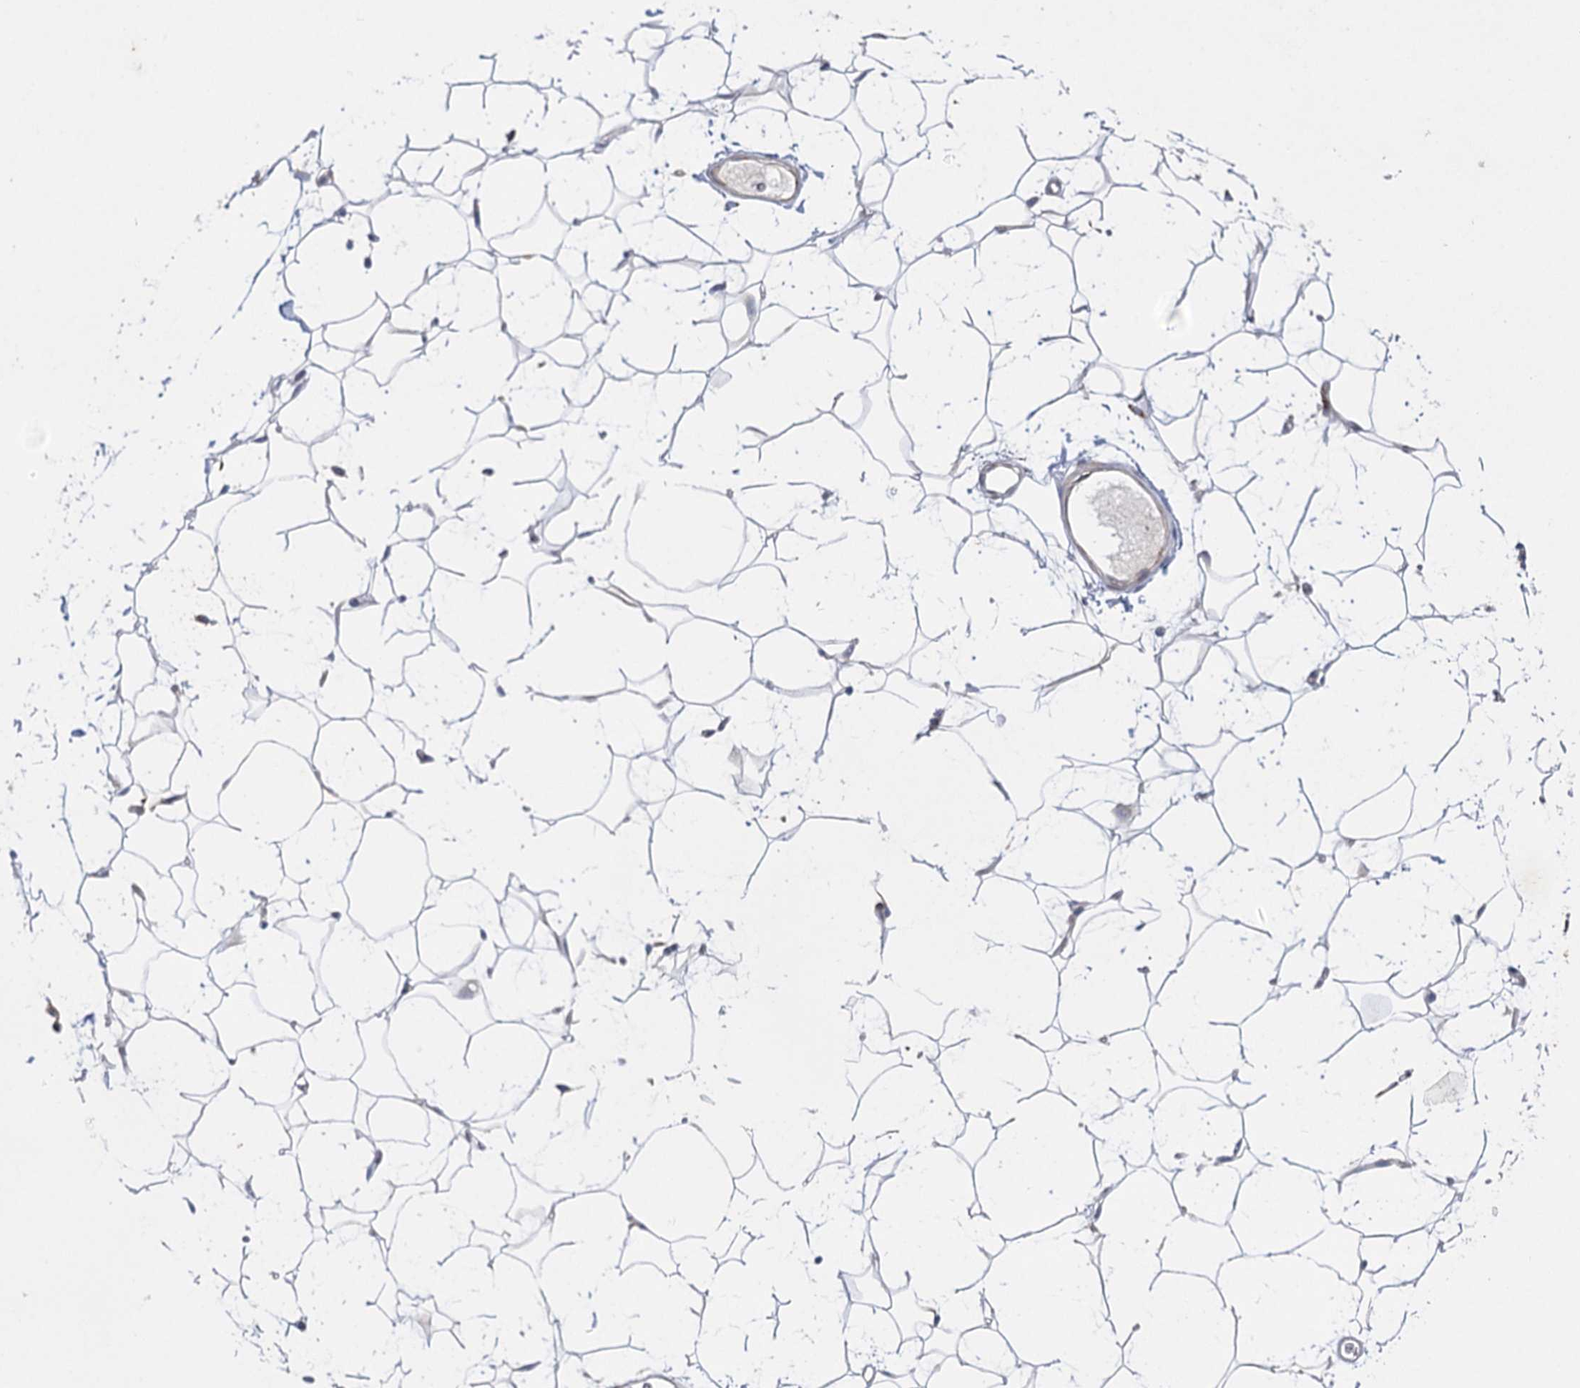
{"staining": {"intensity": "moderate", "quantity": "25%-75%", "location": "cytoplasmic/membranous"}, "tissue": "adipose tissue", "cell_type": "Adipocytes", "image_type": "normal", "snomed": [{"axis": "morphology", "description": "Normal tissue, NOS"}, {"axis": "topography", "description": "Breast"}], "caption": "Adipose tissue stained with immunohistochemistry shows moderate cytoplasmic/membranous expression in approximately 25%-75% of adipocytes. Ihc stains the protein in brown and the nuclei are stained blue.", "gene": "DHTKD1", "patient": {"sex": "female", "age": 26}}